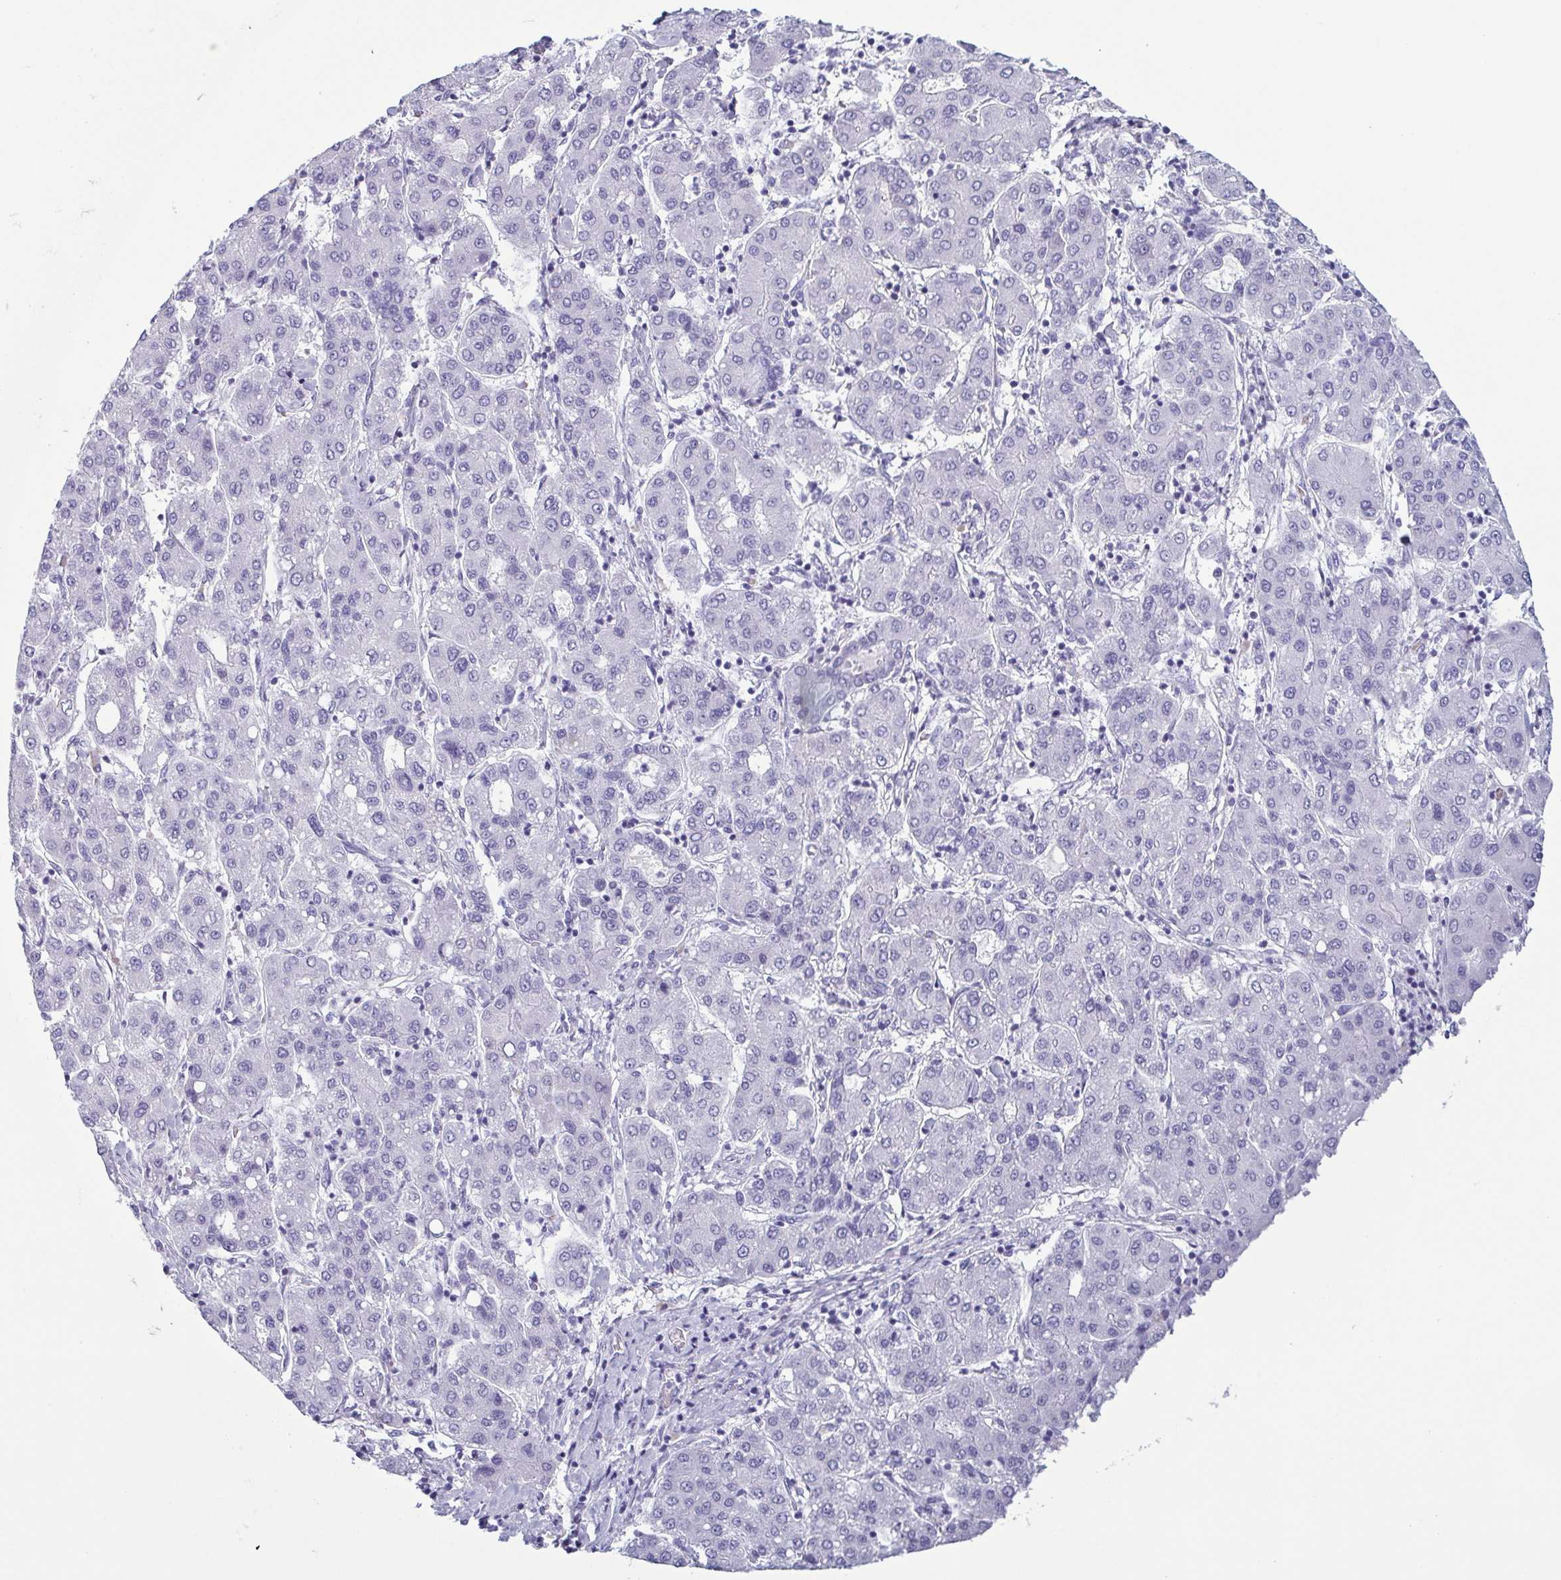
{"staining": {"intensity": "negative", "quantity": "none", "location": "none"}, "tissue": "liver cancer", "cell_type": "Tumor cells", "image_type": "cancer", "snomed": [{"axis": "morphology", "description": "Carcinoma, Hepatocellular, NOS"}, {"axis": "topography", "description": "Liver"}], "caption": "IHC of hepatocellular carcinoma (liver) shows no expression in tumor cells. Nuclei are stained in blue.", "gene": "KRT10", "patient": {"sex": "male", "age": 65}}